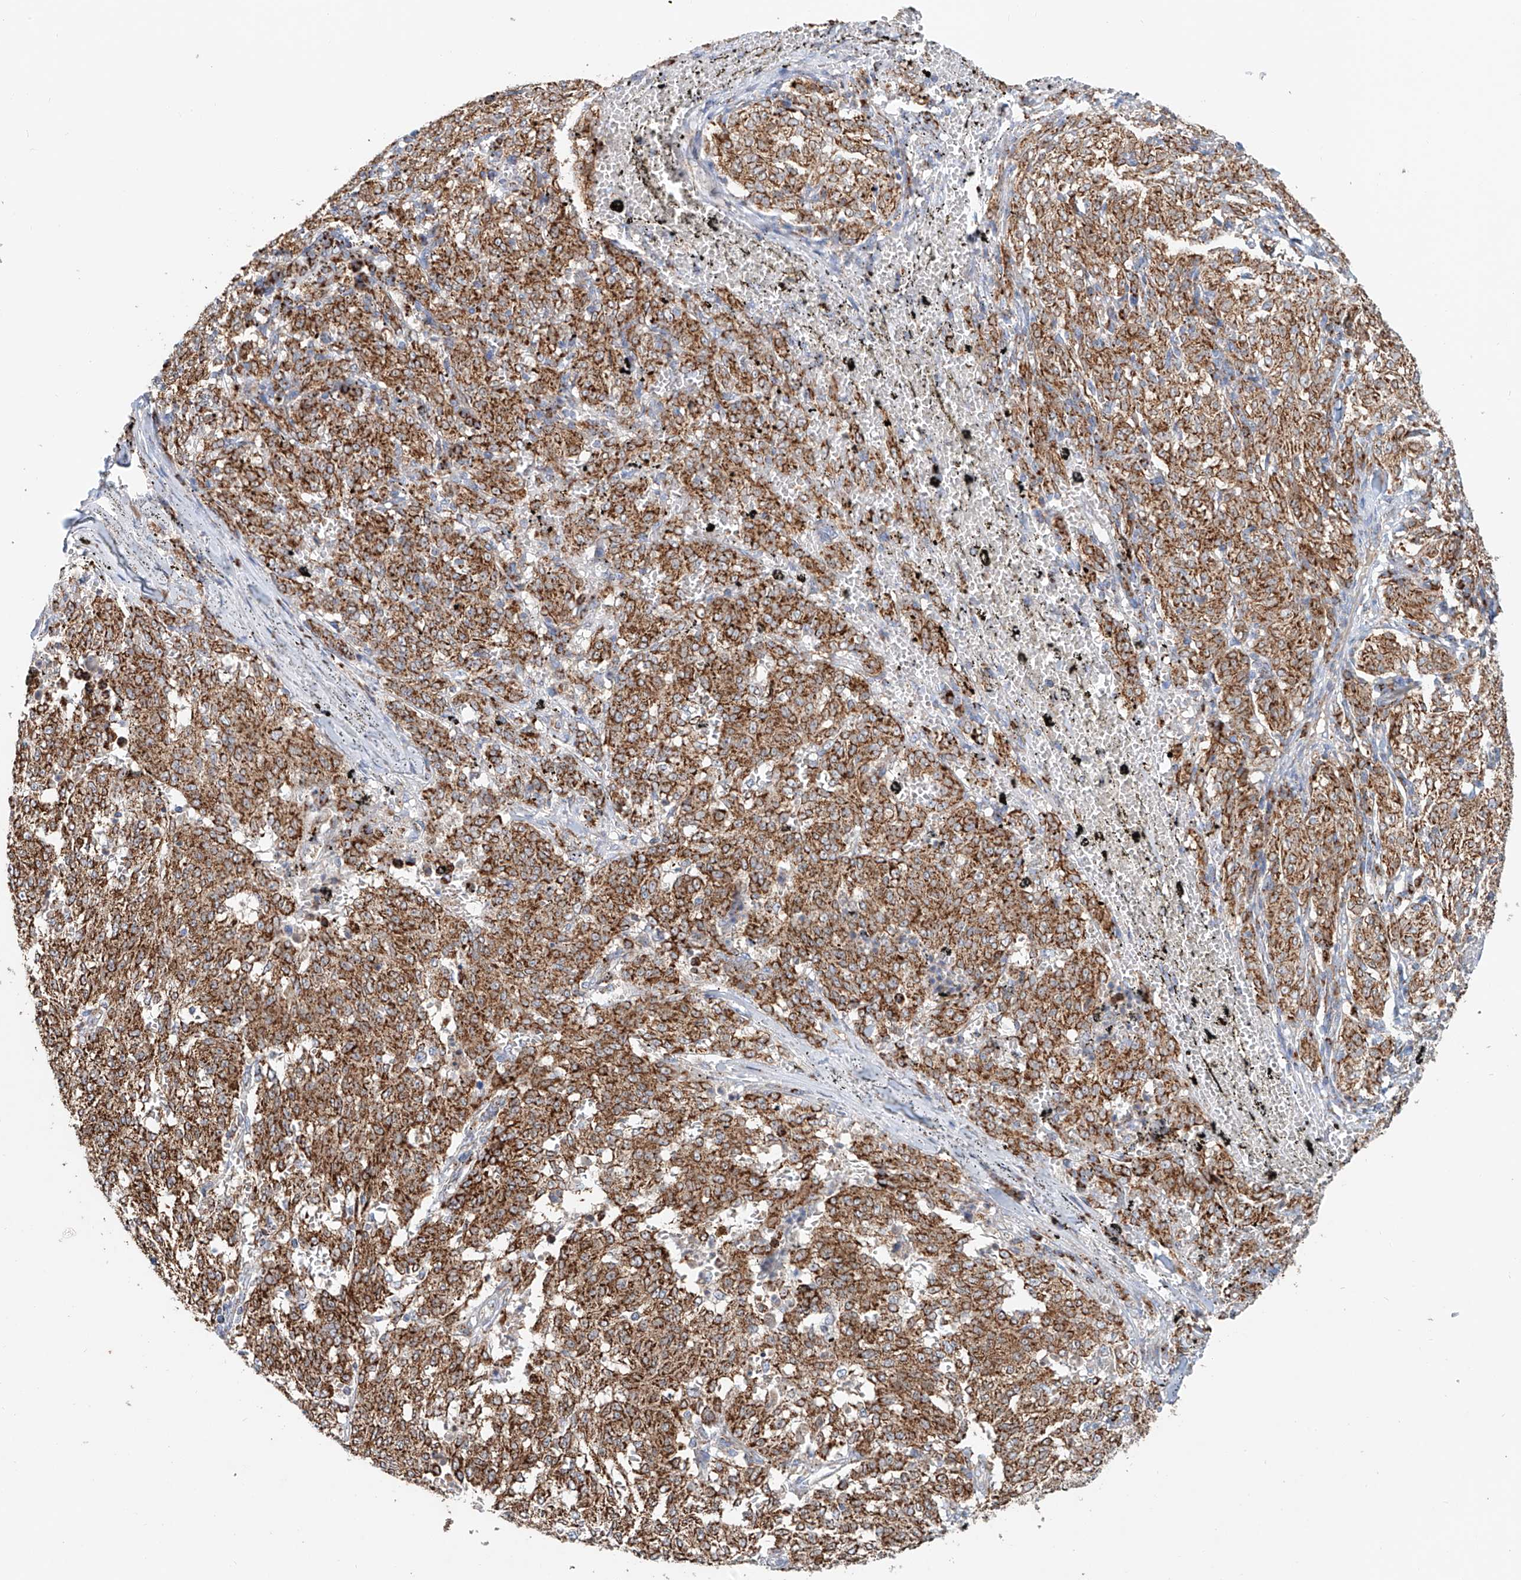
{"staining": {"intensity": "moderate", "quantity": ">75%", "location": "cytoplasmic/membranous"}, "tissue": "melanoma", "cell_type": "Tumor cells", "image_type": "cancer", "snomed": [{"axis": "morphology", "description": "Malignant melanoma, NOS"}, {"axis": "topography", "description": "Skin"}], "caption": "The immunohistochemical stain highlights moderate cytoplasmic/membranous expression in tumor cells of melanoma tissue. The staining was performed using DAB, with brown indicating positive protein expression. Nuclei are stained blue with hematoxylin.", "gene": "CARD10", "patient": {"sex": "female", "age": 72}}